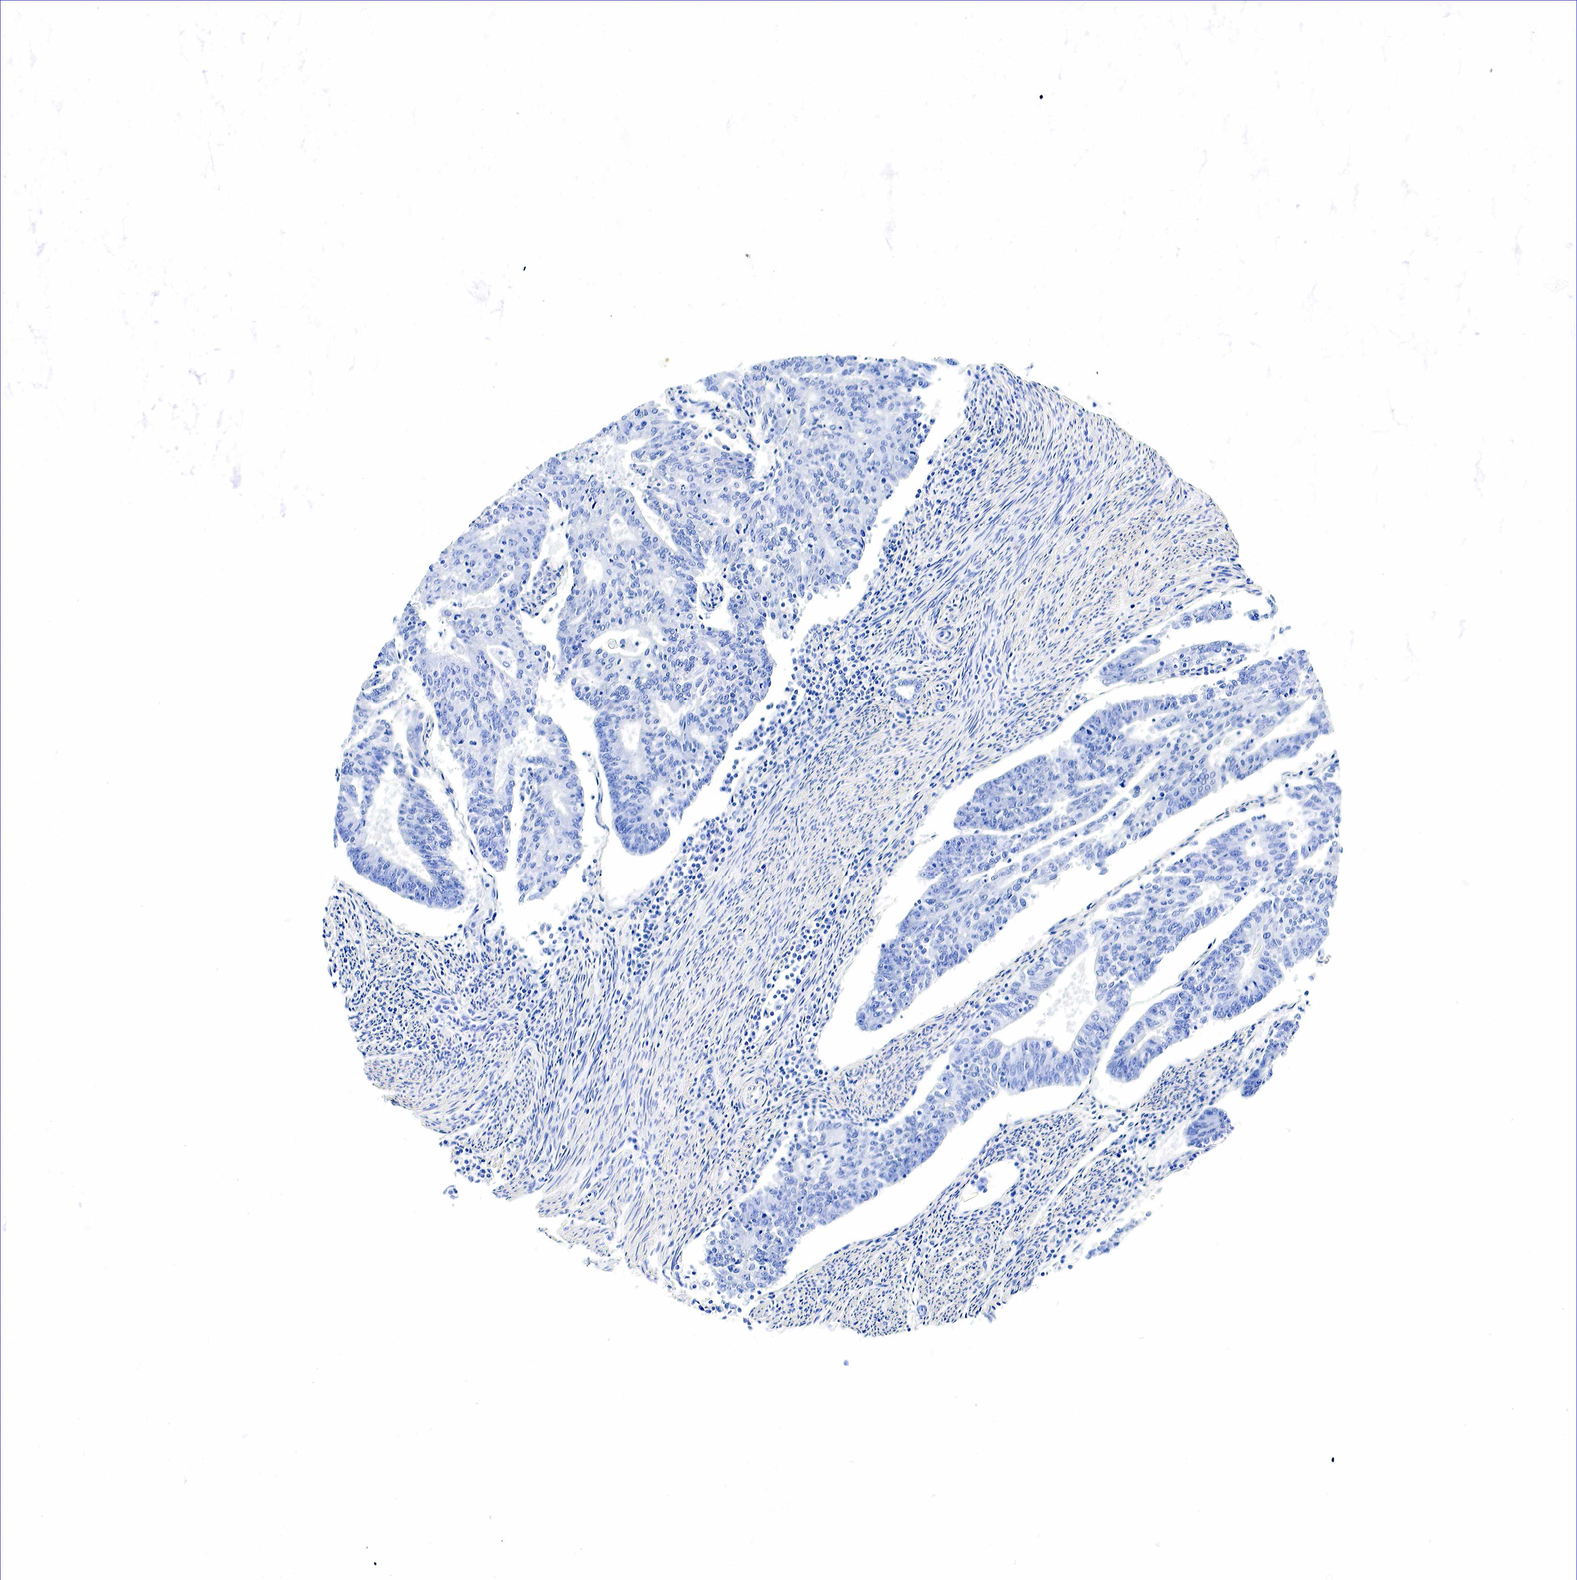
{"staining": {"intensity": "negative", "quantity": "none", "location": "none"}, "tissue": "endometrial cancer", "cell_type": "Tumor cells", "image_type": "cancer", "snomed": [{"axis": "morphology", "description": "Adenocarcinoma, NOS"}, {"axis": "topography", "description": "Endometrium"}], "caption": "Protein analysis of endometrial cancer (adenocarcinoma) shows no significant staining in tumor cells.", "gene": "GAST", "patient": {"sex": "female", "age": 56}}